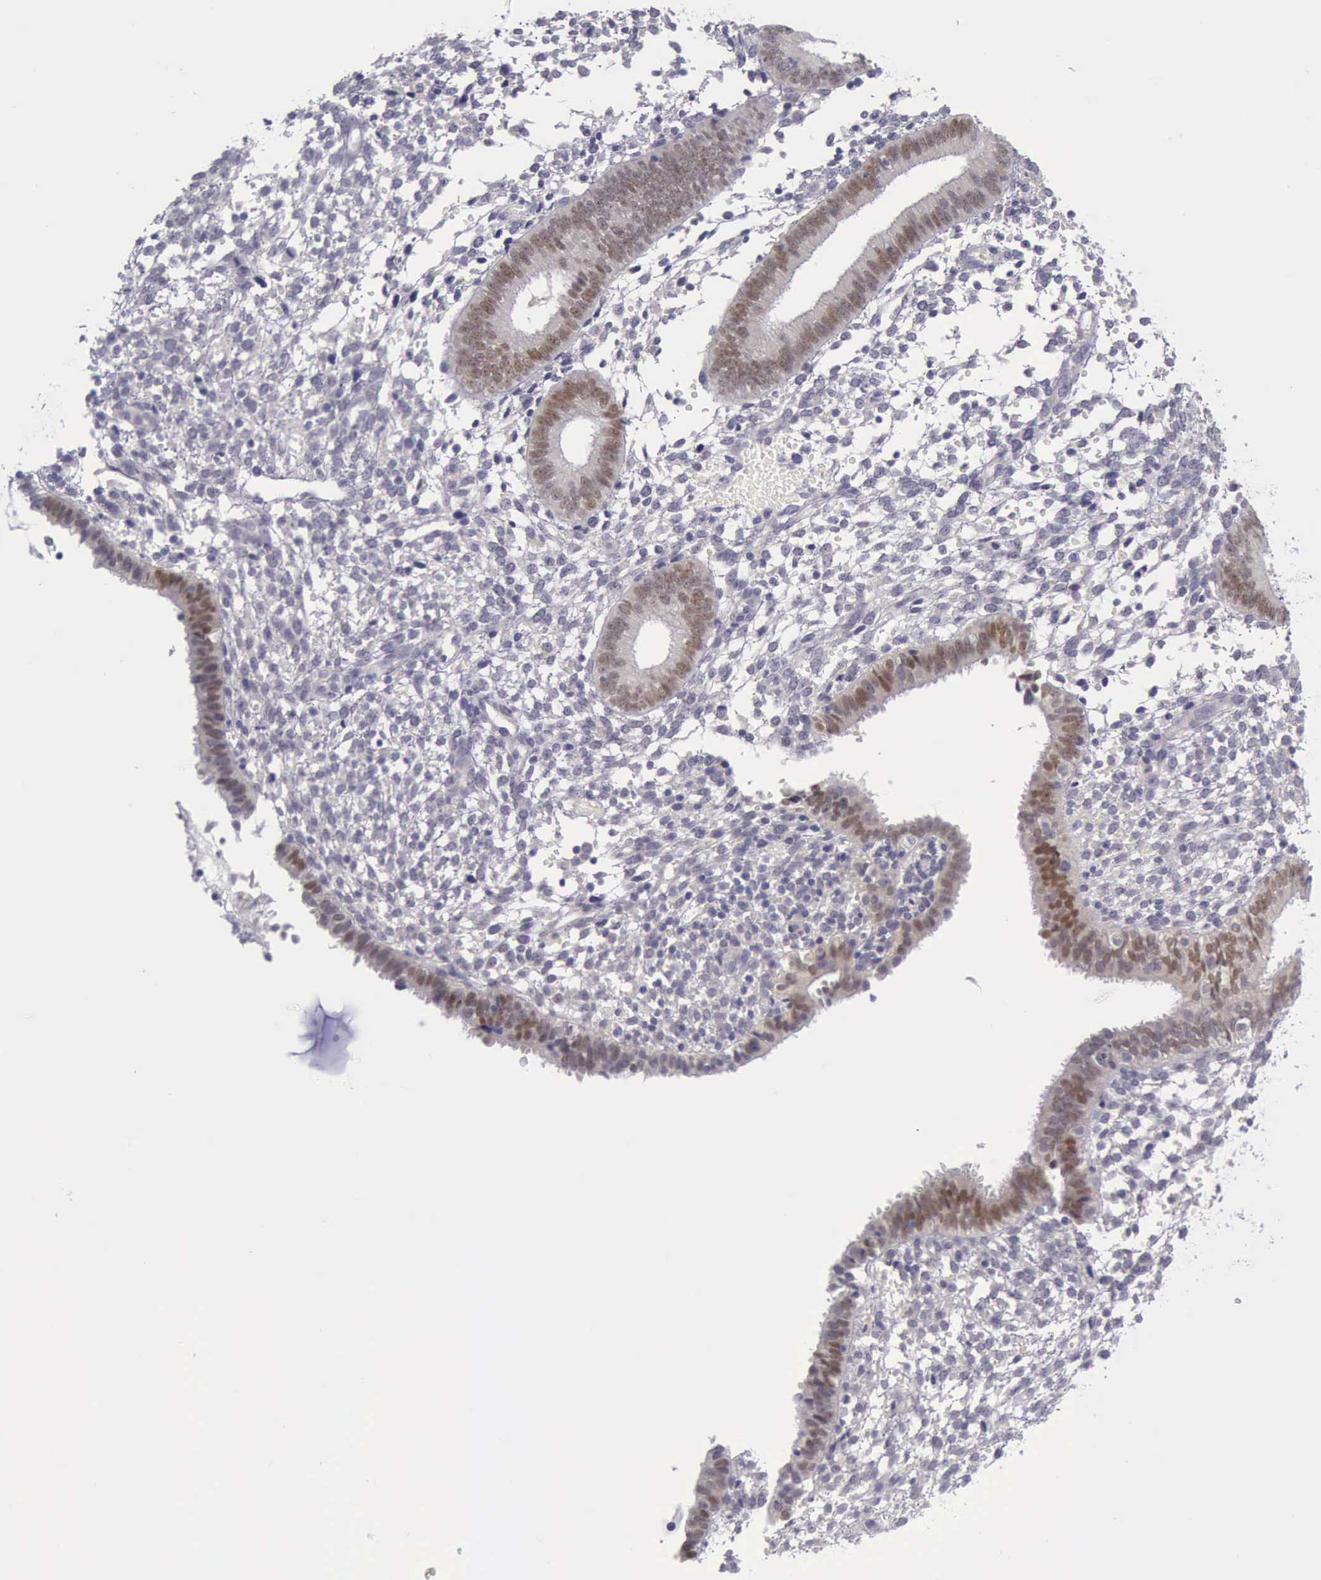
{"staining": {"intensity": "negative", "quantity": "none", "location": "none"}, "tissue": "endometrium", "cell_type": "Cells in endometrial stroma", "image_type": "normal", "snomed": [{"axis": "morphology", "description": "Normal tissue, NOS"}, {"axis": "topography", "description": "Endometrium"}], "caption": "This is an immunohistochemistry micrograph of unremarkable endometrium. There is no positivity in cells in endometrial stroma.", "gene": "ARNT2", "patient": {"sex": "female", "age": 35}}